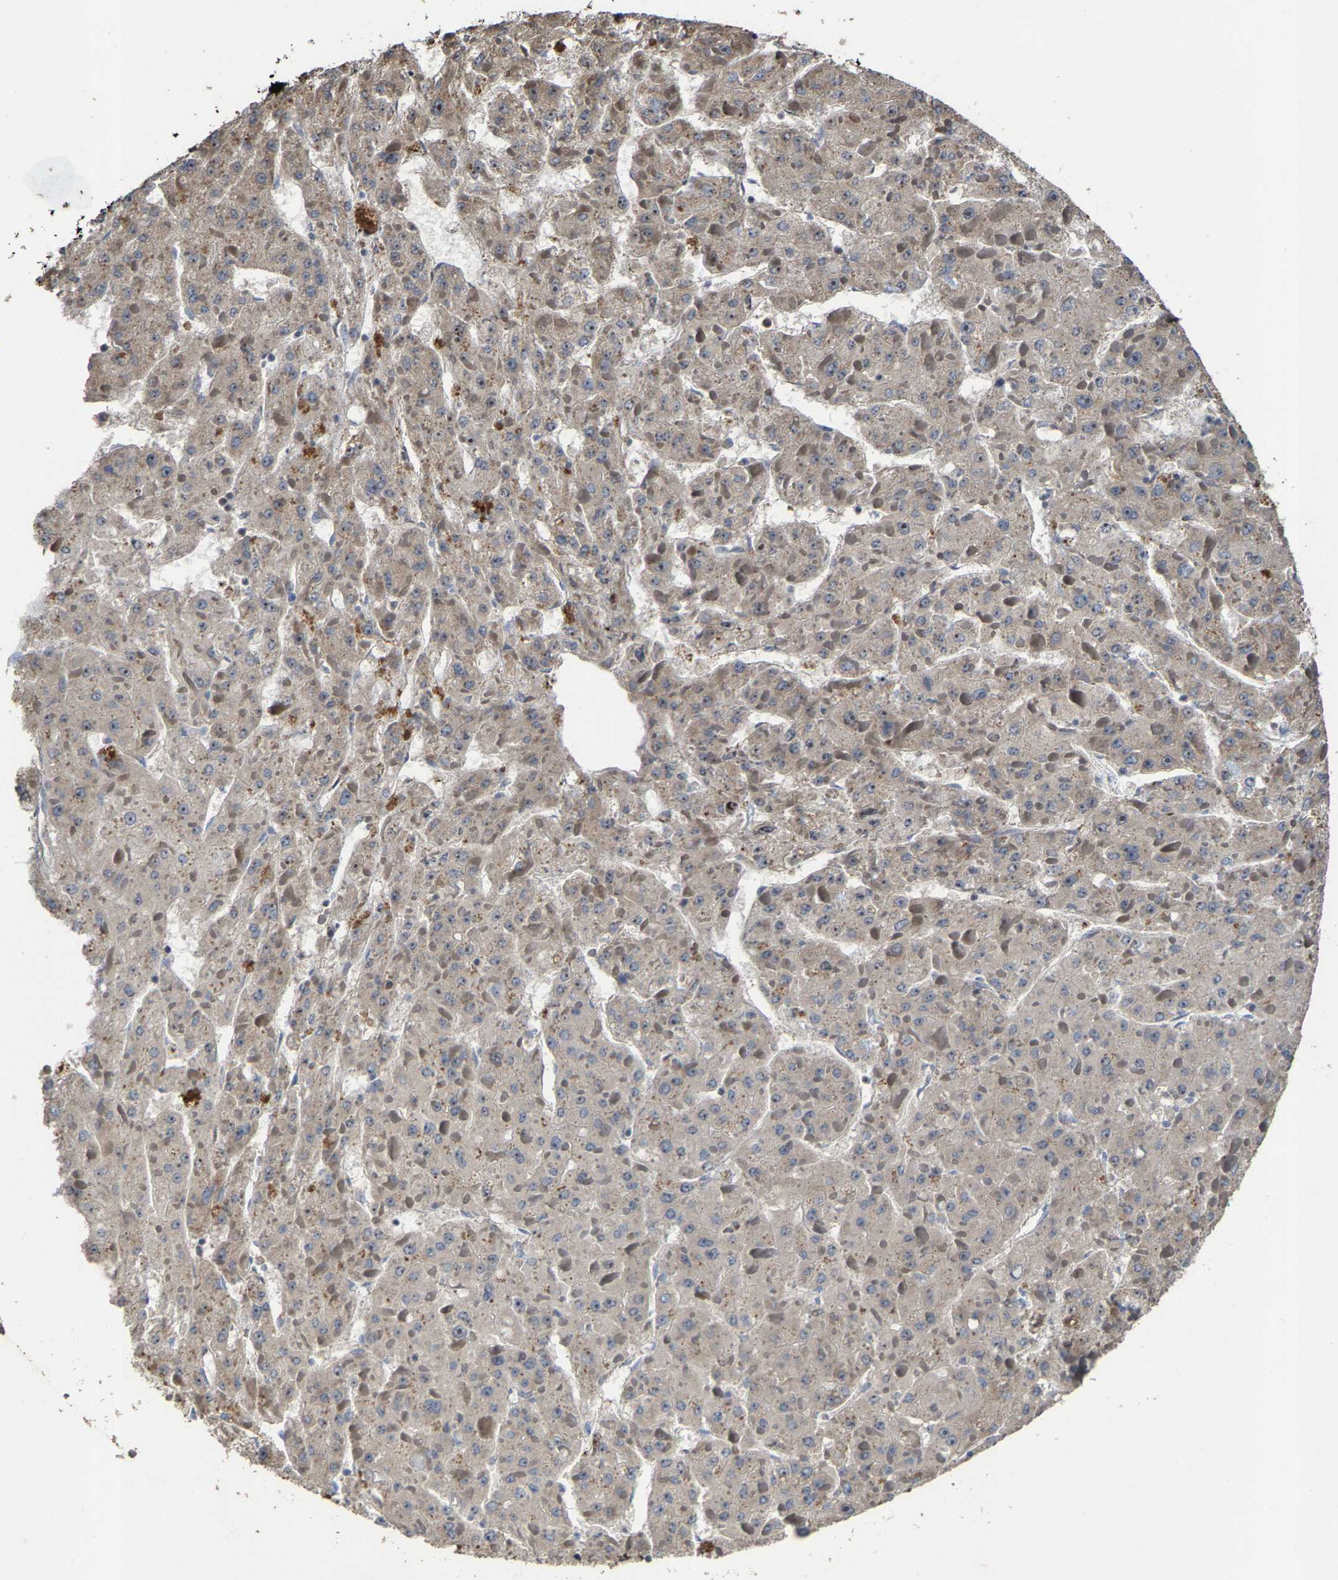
{"staining": {"intensity": "weak", "quantity": "<25%", "location": "cytoplasmic/membranous"}, "tissue": "liver cancer", "cell_type": "Tumor cells", "image_type": "cancer", "snomed": [{"axis": "morphology", "description": "Carcinoma, Hepatocellular, NOS"}, {"axis": "topography", "description": "Liver"}], "caption": "Immunohistochemical staining of liver hepatocellular carcinoma exhibits no significant positivity in tumor cells.", "gene": "FGD3", "patient": {"sex": "female", "age": 73}}